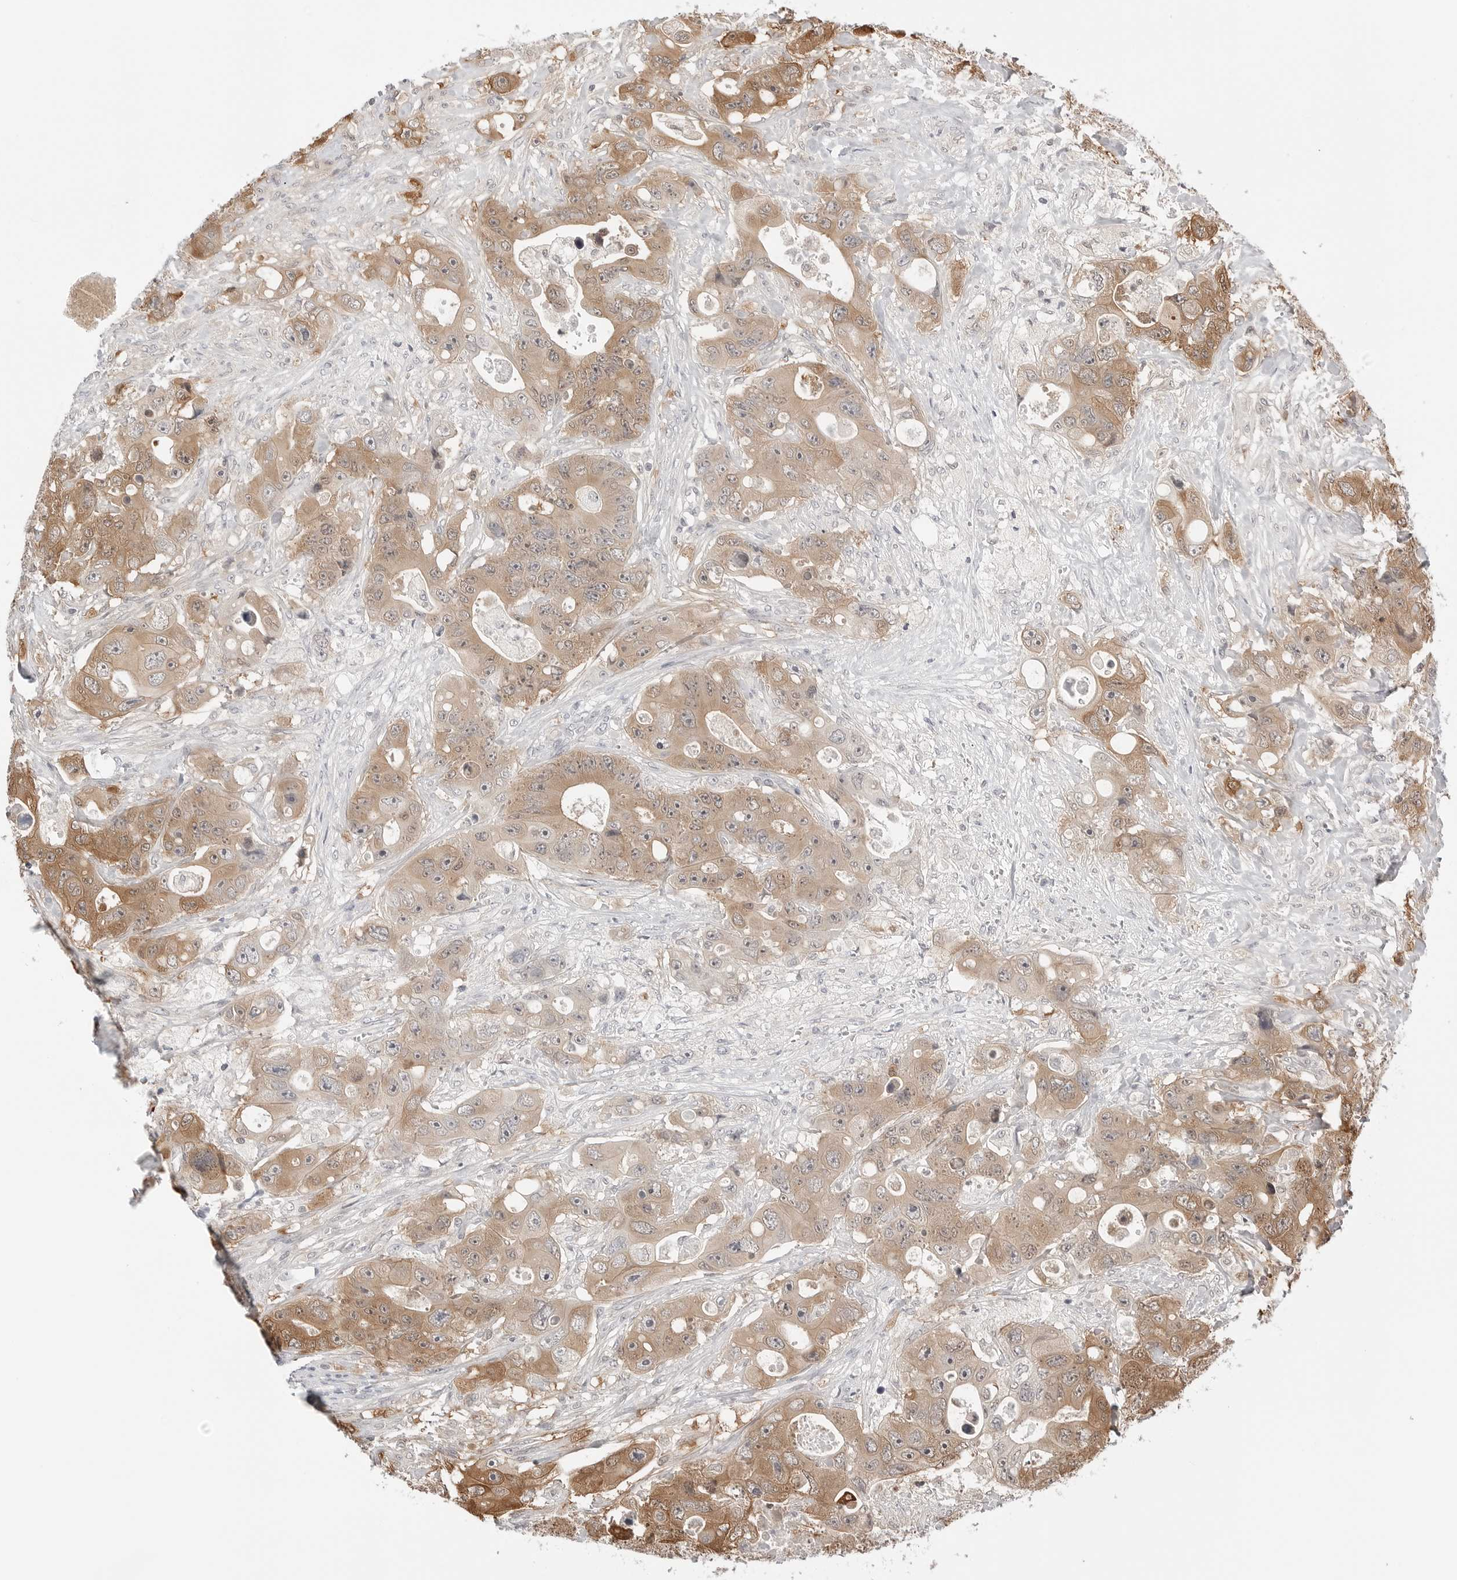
{"staining": {"intensity": "moderate", "quantity": "25%-75%", "location": "cytoplasmic/membranous"}, "tissue": "colorectal cancer", "cell_type": "Tumor cells", "image_type": "cancer", "snomed": [{"axis": "morphology", "description": "Adenocarcinoma, NOS"}, {"axis": "topography", "description": "Colon"}], "caption": "Adenocarcinoma (colorectal) stained with immunohistochemistry exhibits moderate cytoplasmic/membranous positivity in about 25%-75% of tumor cells.", "gene": "NUDC", "patient": {"sex": "female", "age": 46}}